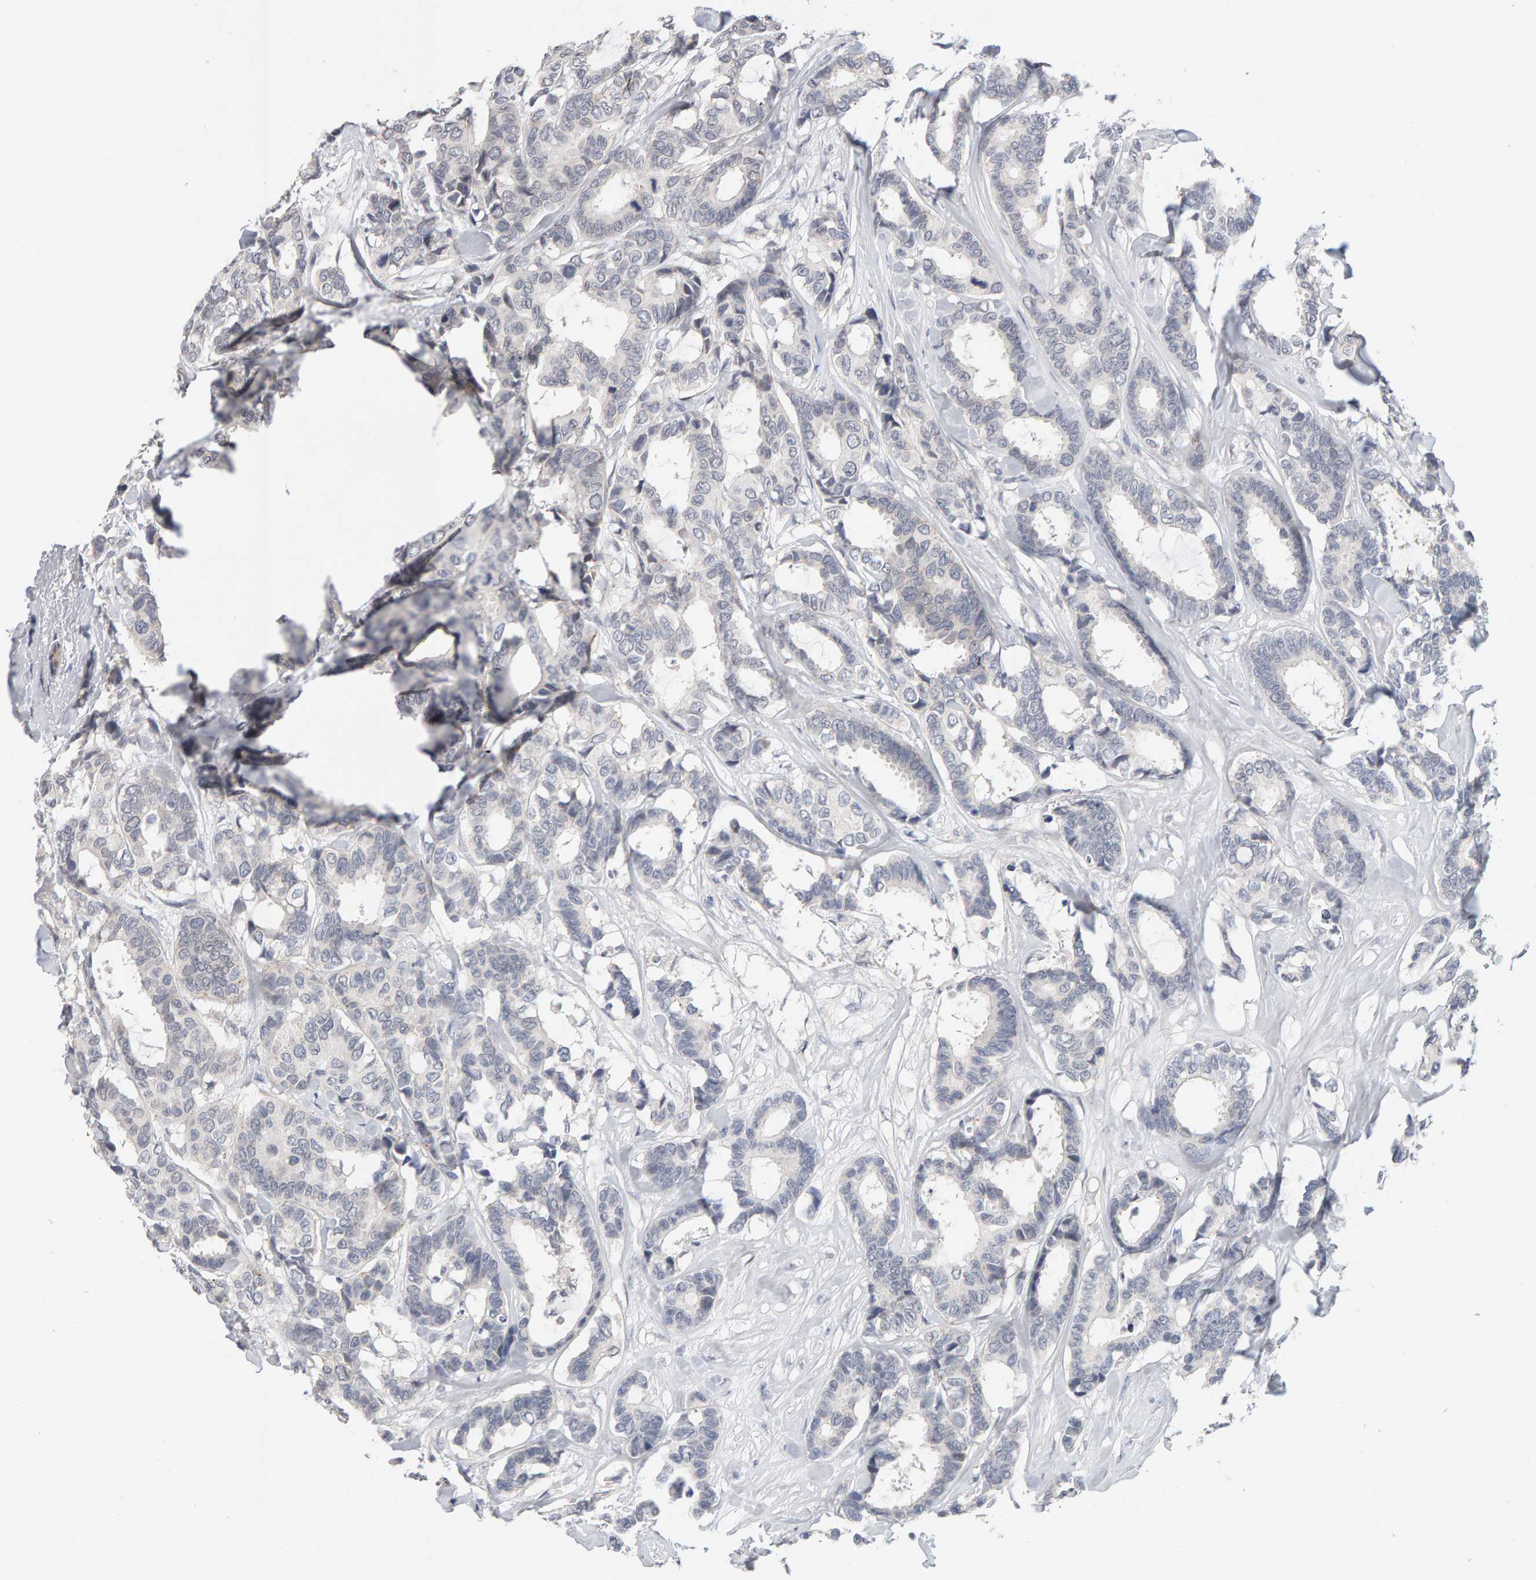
{"staining": {"intensity": "negative", "quantity": "none", "location": "none"}, "tissue": "breast cancer", "cell_type": "Tumor cells", "image_type": "cancer", "snomed": [{"axis": "morphology", "description": "Duct carcinoma"}, {"axis": "topography", "description": "Breast"}], "caption": "Immunohistochemical staining of breast cancer (invasive ductal carcinoma) reveals no significant positivity in tumor cells.", "gene": "HNF4A", "patient": {"sex": "female", "age": 87}}